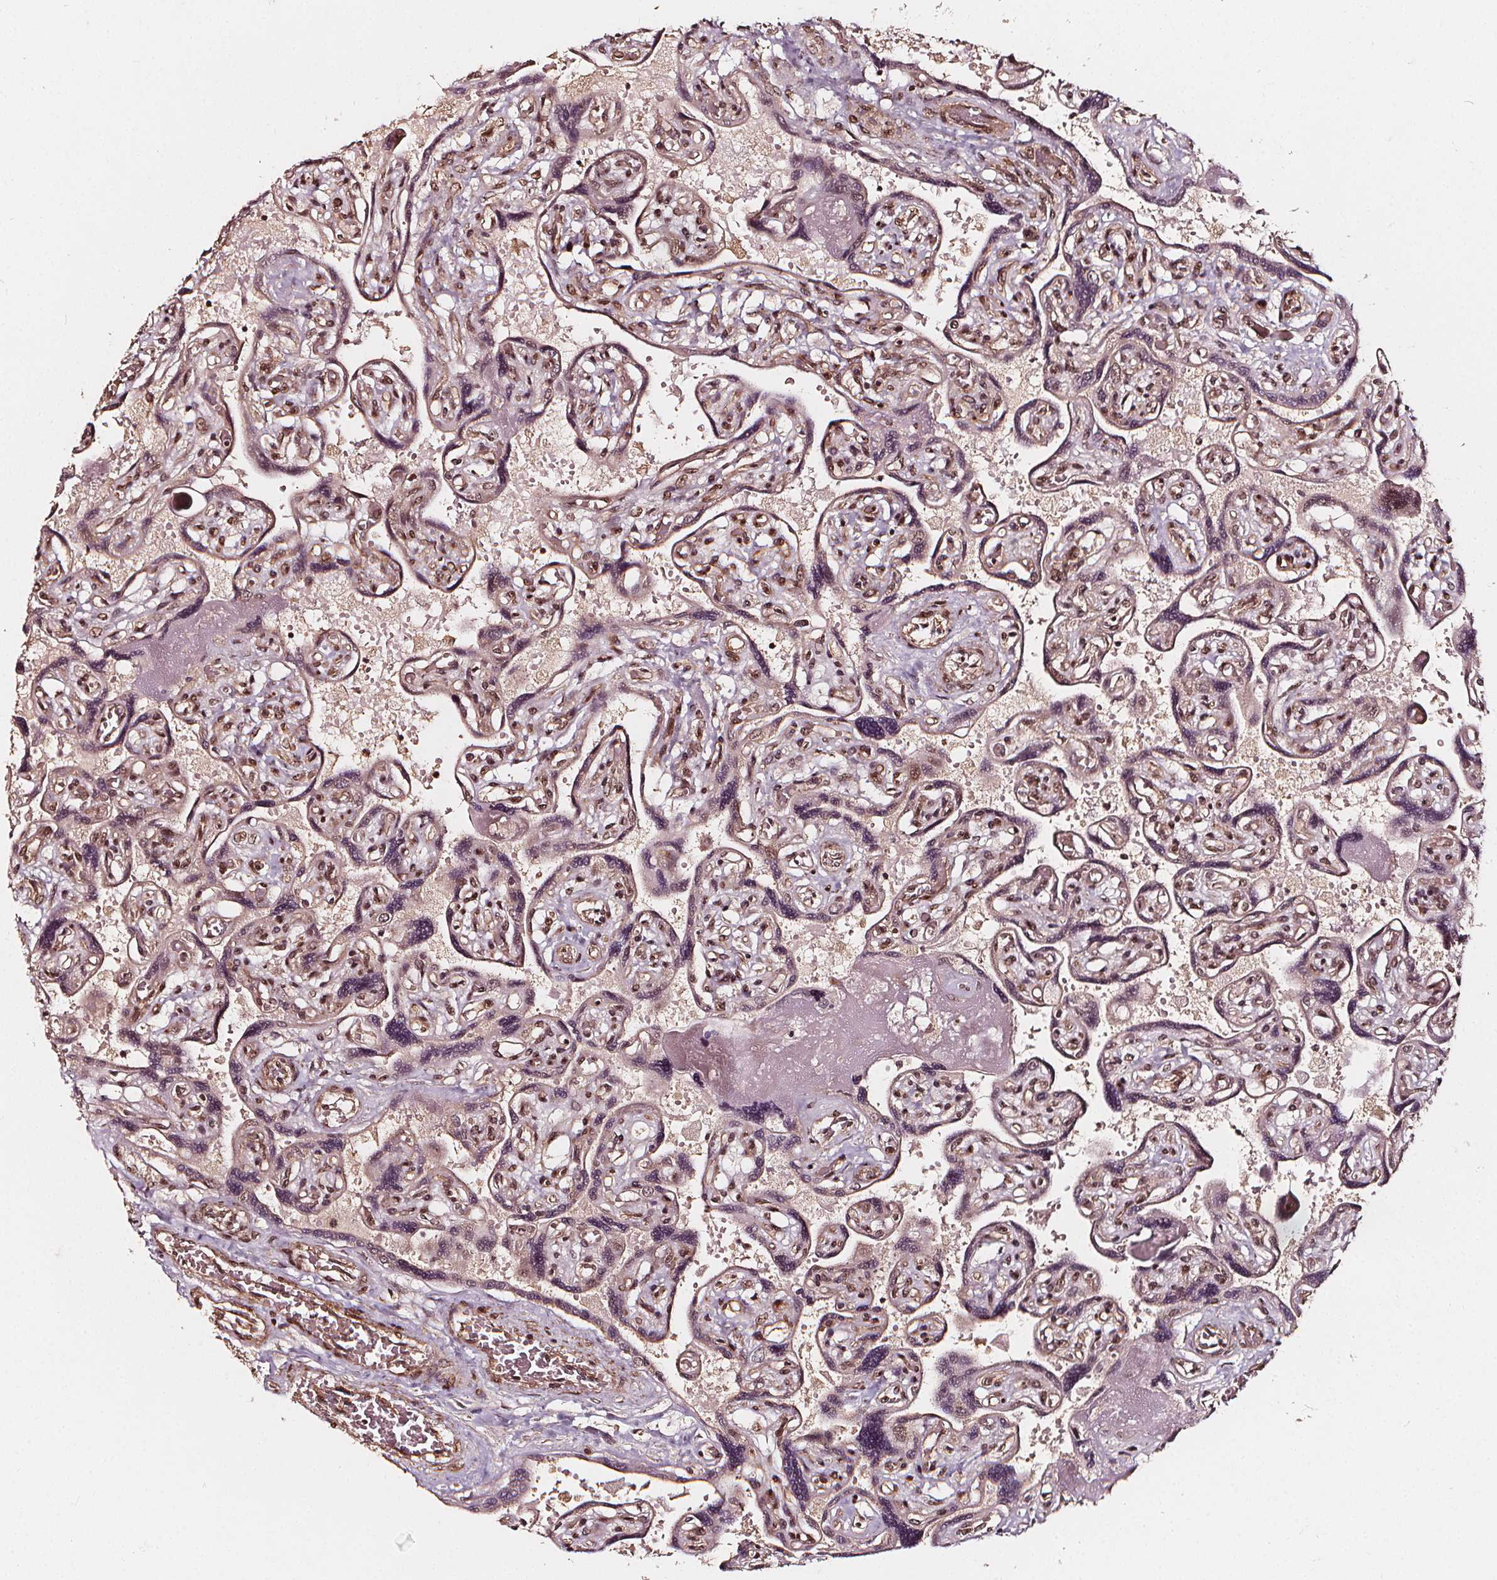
{"staining": {"intensity": "moderate", "quantity": ">75%", "location": "cytoplasmic/membranous,nuclear"}, "tissue": "placenta", "cell_type": "Decidual cells", "image_type": "normal", "snomed": [{"axis": "morphology", "description": "Normal tissue, NOS"}, {"axis": "topography", "description": "Placenta"}], "caption": "Protein expression analysis of unremarkable human placenta reveals moderate cytoplasmic/membranous,nuclear expression in approximately >75% of decidual cells. Immunohistochemistry (ihc) stains the protein of interest in brown and the nuclei are stained blue.", "gene": "EXOSC9", "patient": {"sex": "female", "age": 32}}